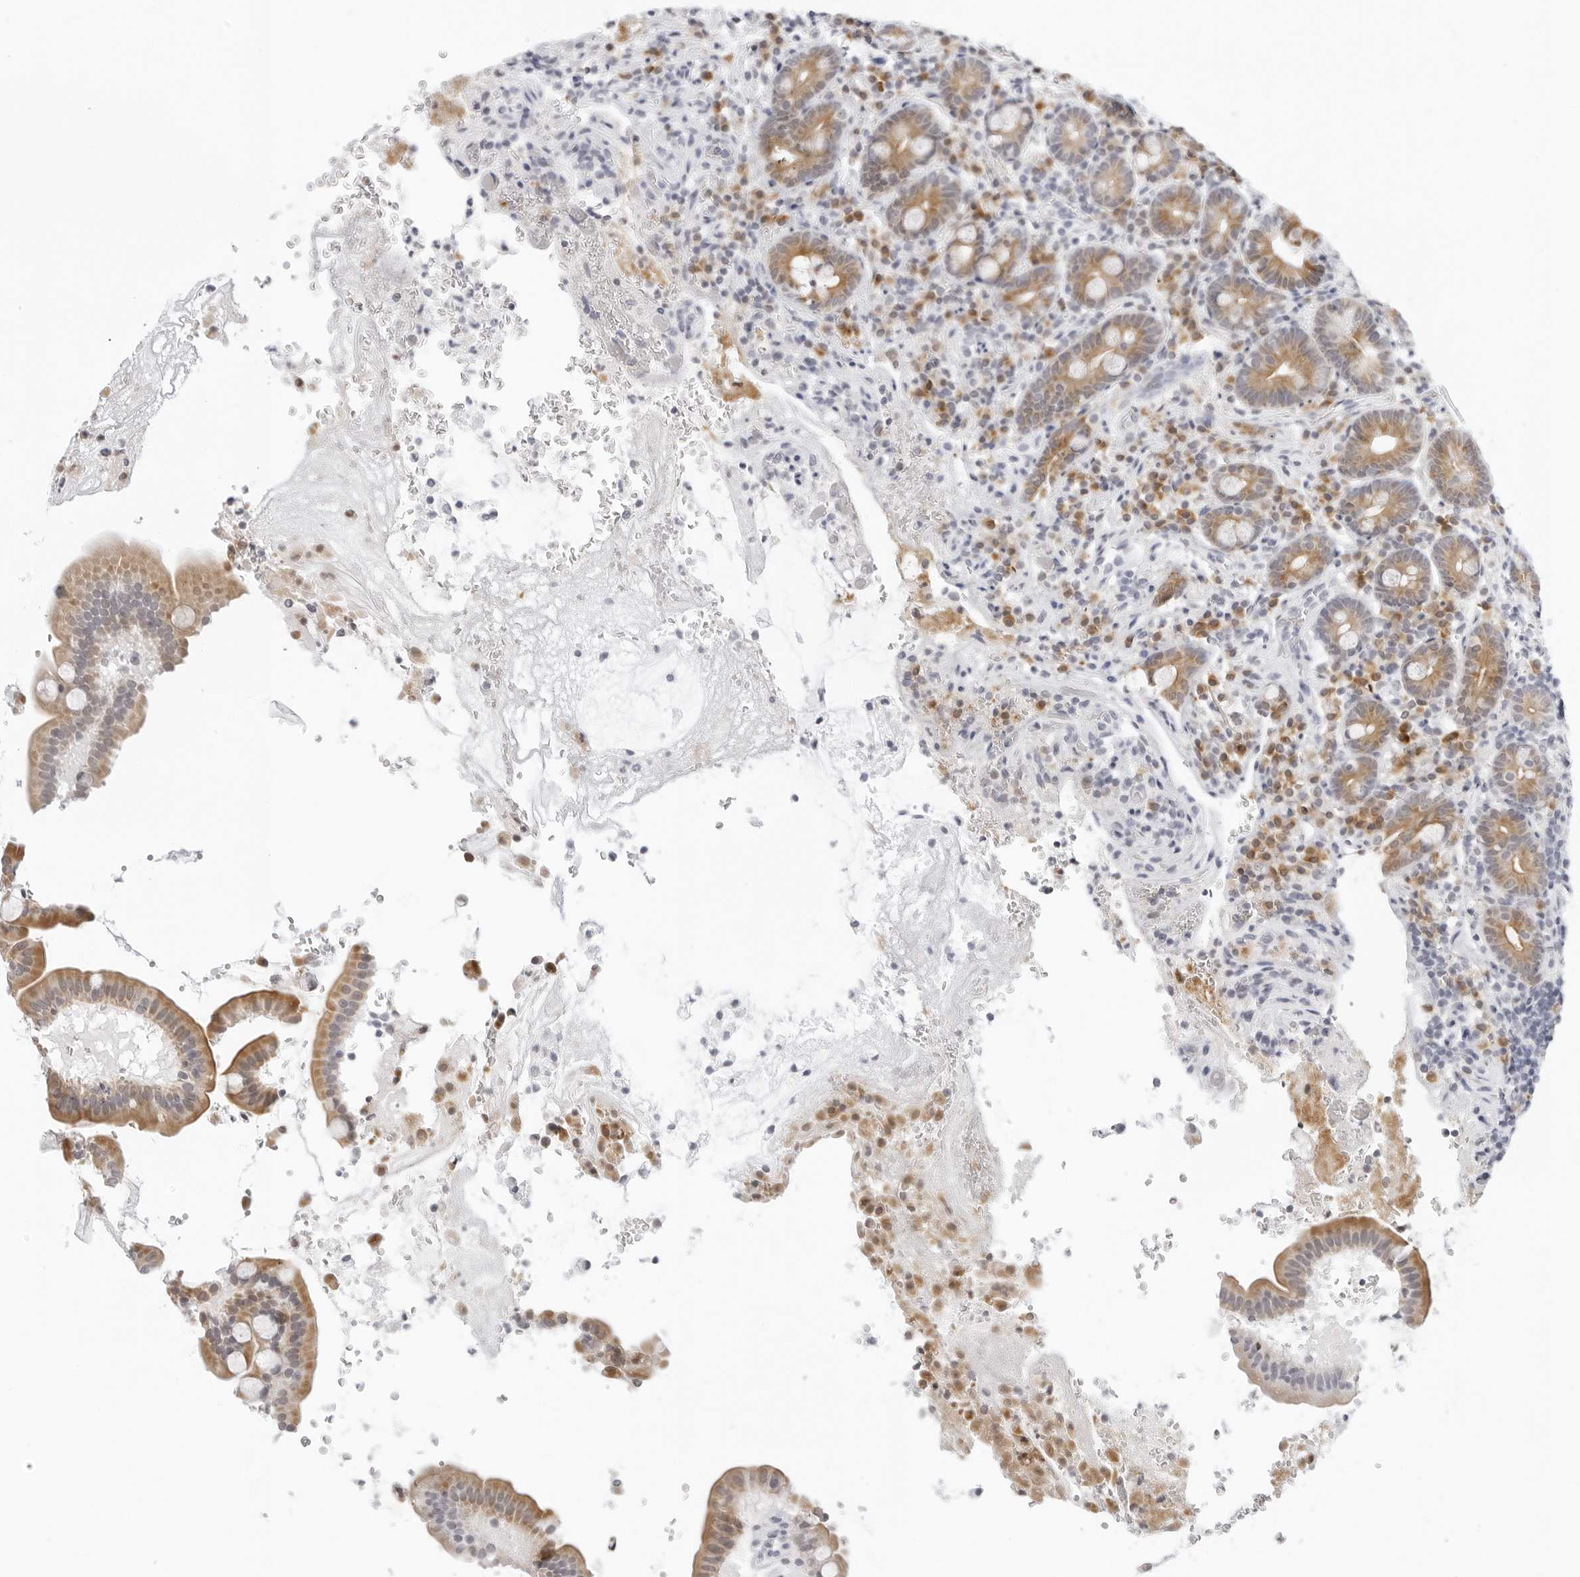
{"staining": {"intensity": "moderate", "quantity": ">75%", "location": "cytoplasmic/membranous"}, "tissue": "duodenum", "cell_type": "Glandular cells", "image_type": "normal", "snomed": [{"axis": "morphology", "description": "Normal tissue, NOS"}, {"axis": "topography", "description": "Duodenum"}], "caption": "The image shows a brown stain indicating the presence of a protein in the cytoplasmic/membranous of glandular cells in duodenum. (DAB = brown stain, brightfield microscopy at high magnification).", "gene": "EDN2", "patient": {"sex": "male", "age": 54}}